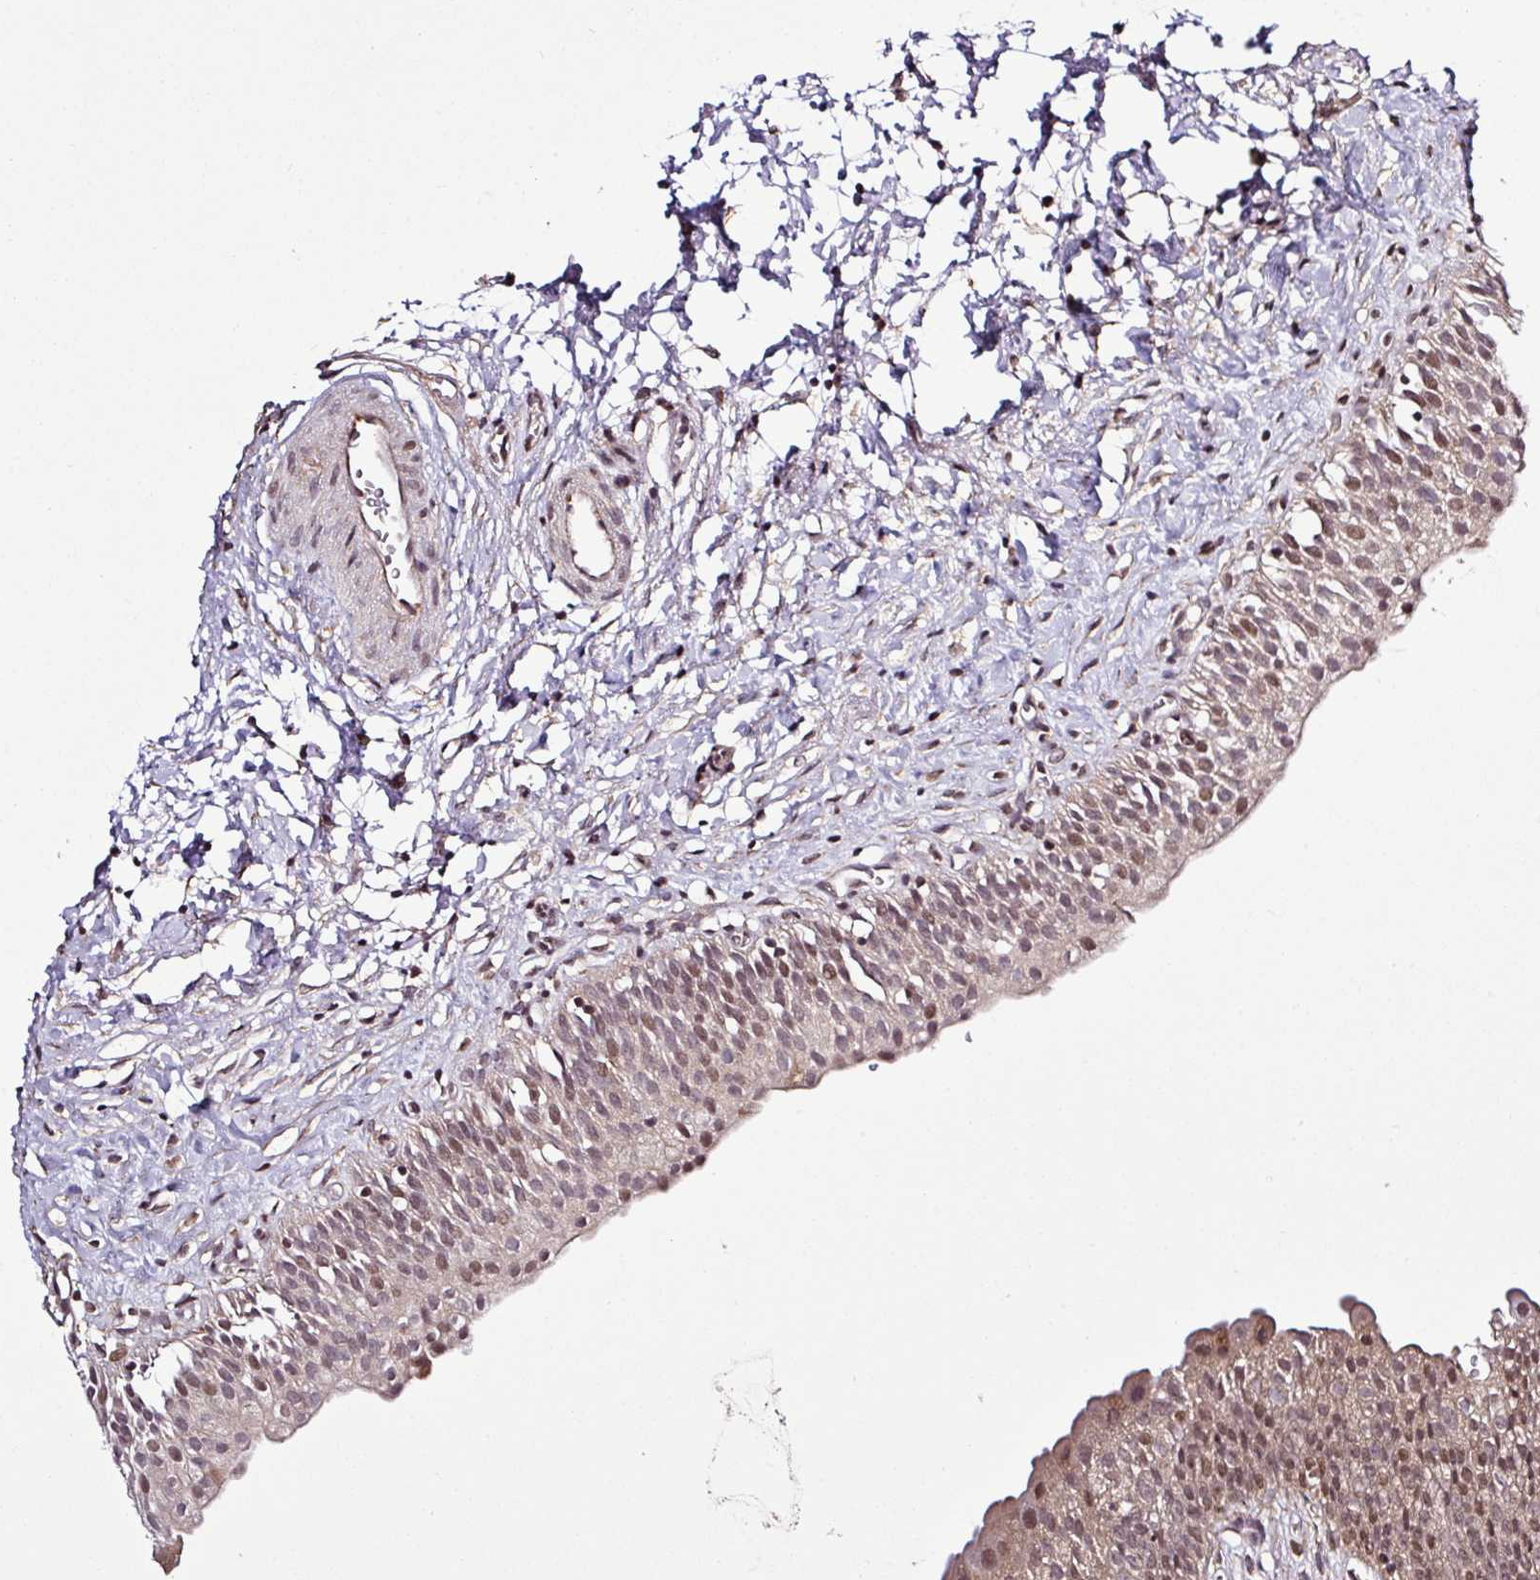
{"staining": {"intensity": "moderate", "quantity": "25%-75%", "location": "nuclear"}, "tissue": "urinary bladder", "cell_type": "Urothelial cells", "image_type": "normal", "snomed": [{"axis": "morphology", "description": "Normal tissue, NOS"}, {"axis": "topography", "description": "Urinary bladder"}], "caption": "Moderate nuclear protein staining is identified in approximately 25%-75% of urothelial cells in urinary bladder.", "gene": "ITPKC", "patient": {"sex": "male", "age": 51}}